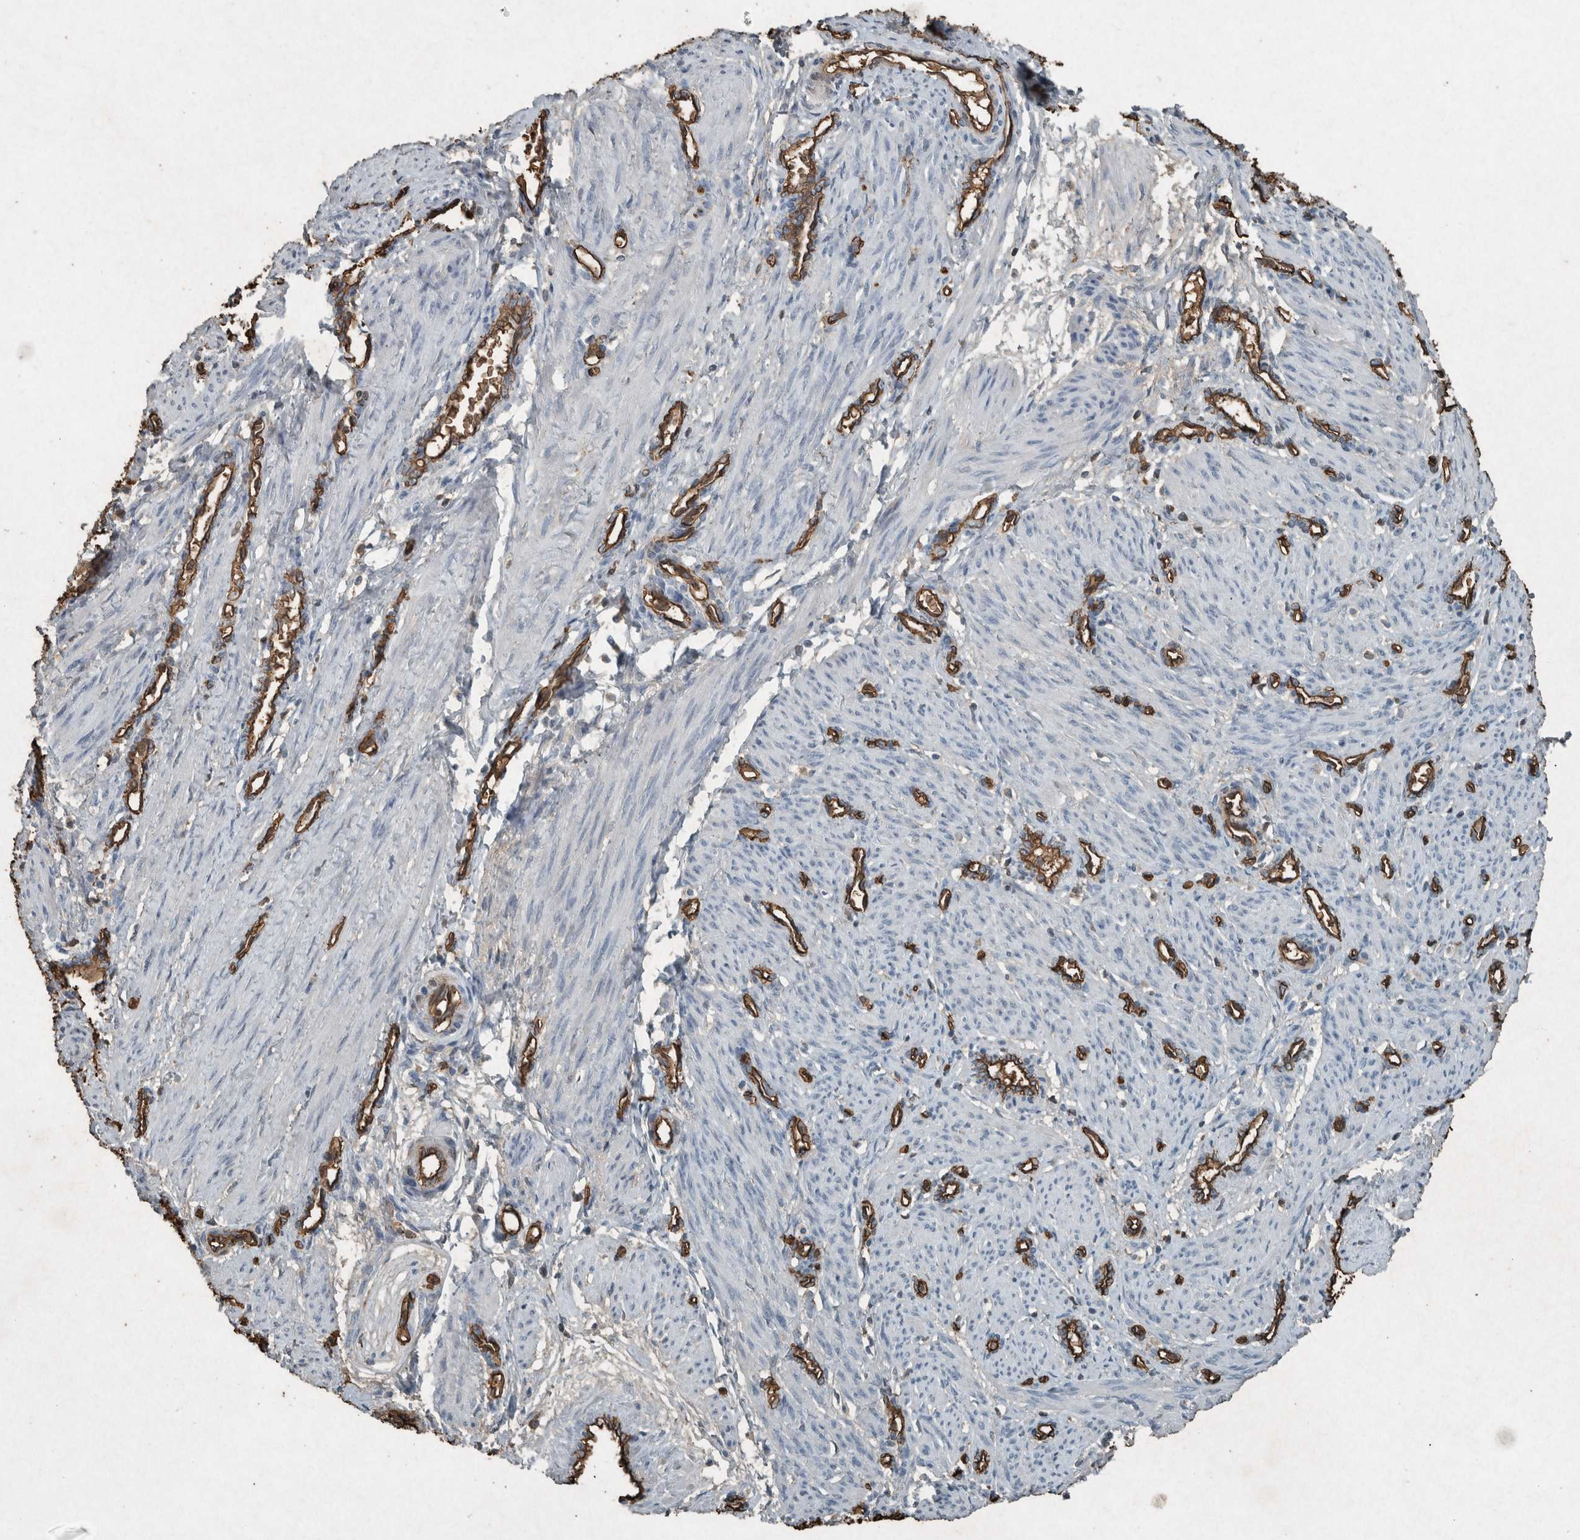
{"staining": {"intensity": "negative", "quantity": "none", "location": "none"}, "tissue": "smooth muscle", "cell_type": "Smooth muscle cells", "image_type": "normal", "snomed": [{"axis": "morphology", "description": "Normal tissue, NOS"}, {"axis": "topography", "description": "Endometrium"}], "caption": "This is an immunohistochemistry (IHC) histopathology image of unremarkable human smooth muscle. There is no expression in smooth muscle cells.", "gene": "LBP", "patient": {"sex": "female", "age": 33}}